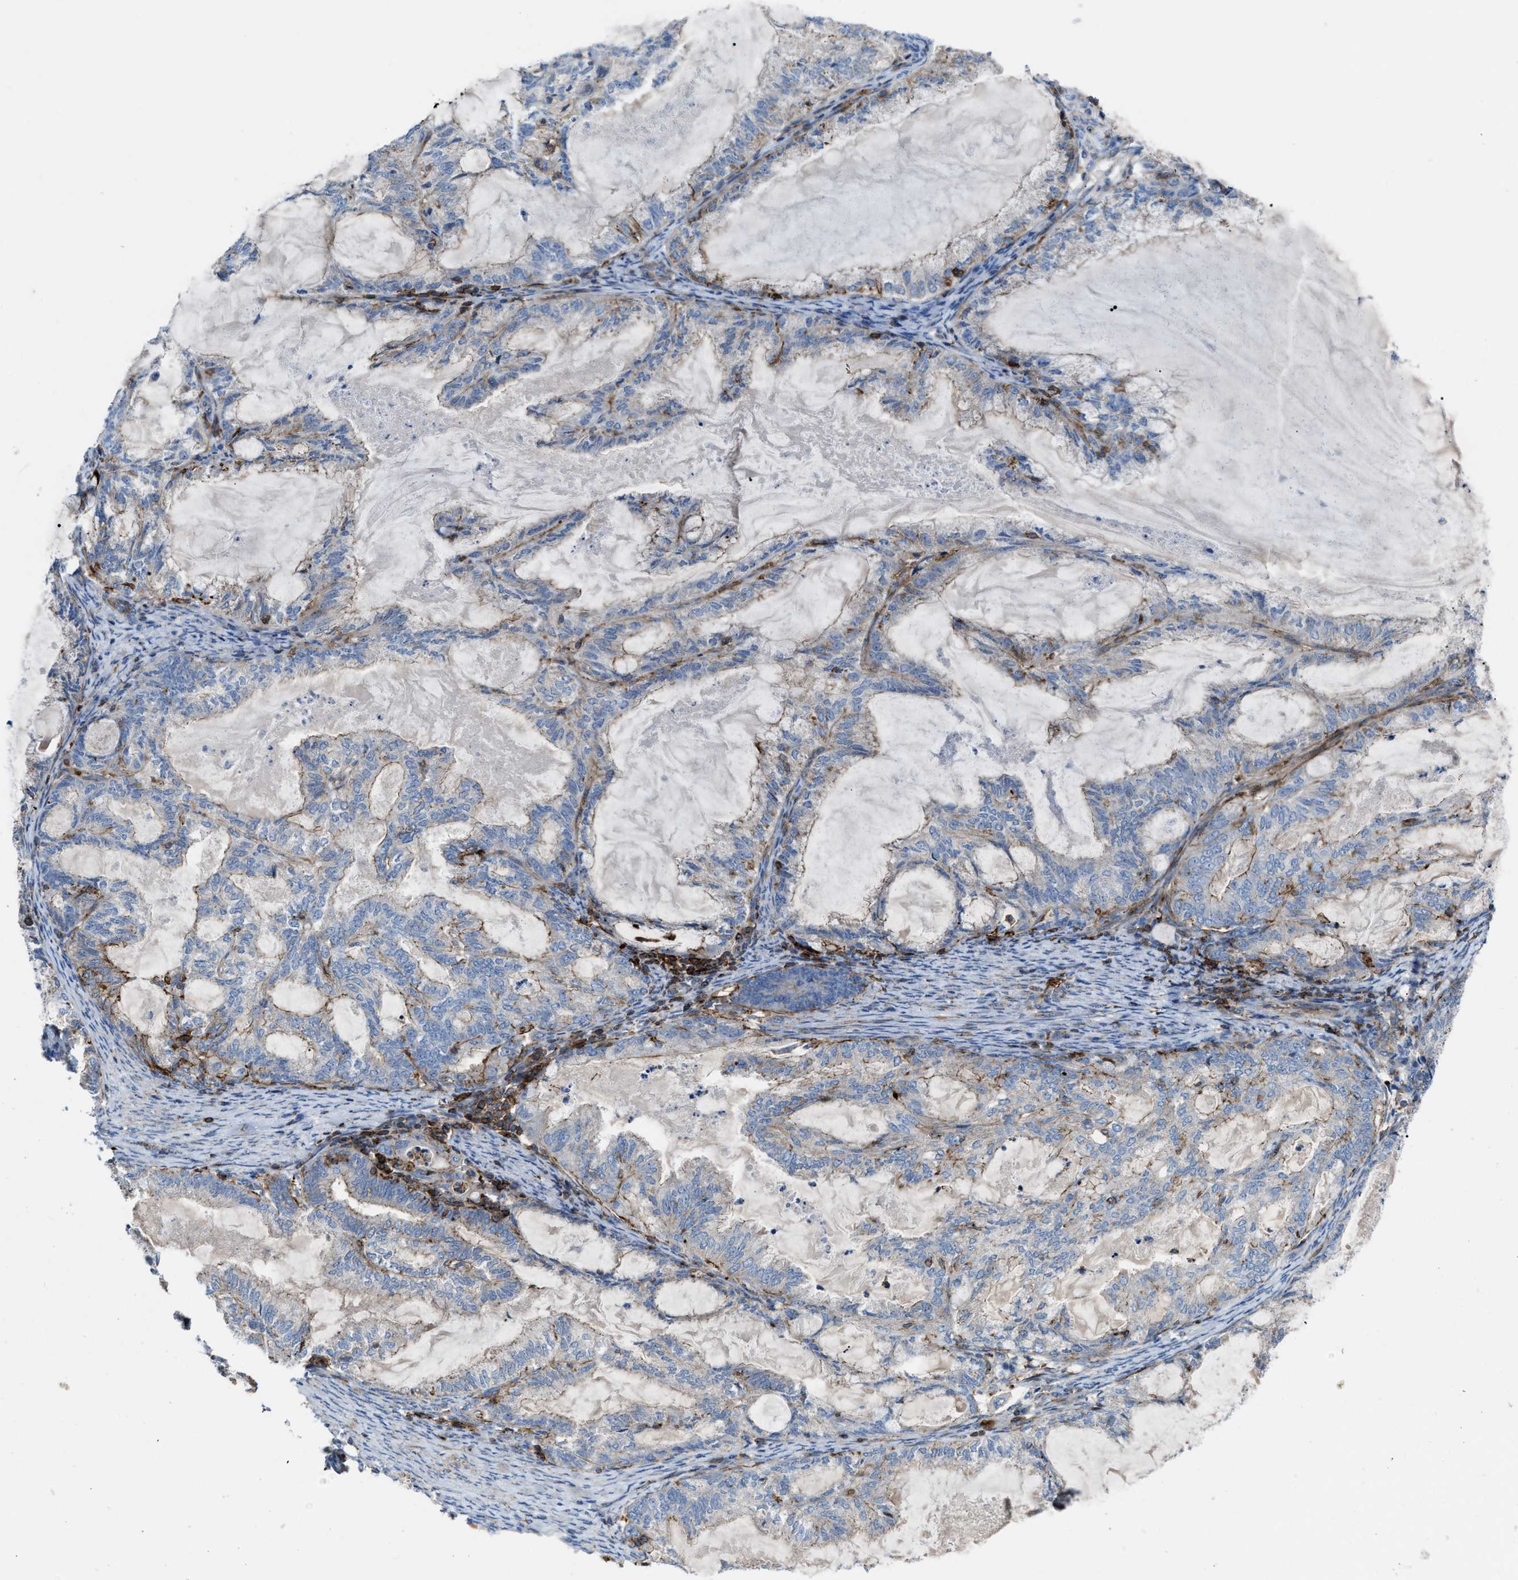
{"staining": {"intensity": "weak", "quantity": "<25%", "location": "cytoplasmic/membranous"}, "tissue": "endometrial cancer", "cell_type": "Tumor cells", "image_type": "cancer", "snomed": [{"axis": "morphology", "description": "Adenocarcinoma, NOS"}, {"axis": "topography", "description": "Endometrium"}], "caption": "Immunohistochemistry (IHC) photomicrograph of neoplastic tissue: adenocarcinoma (endometrial) stained with DAB shows no significant protein expression in tumor cells.", "gene": "AGPAT2", "patient": {"sex": "female", "age": 86}}